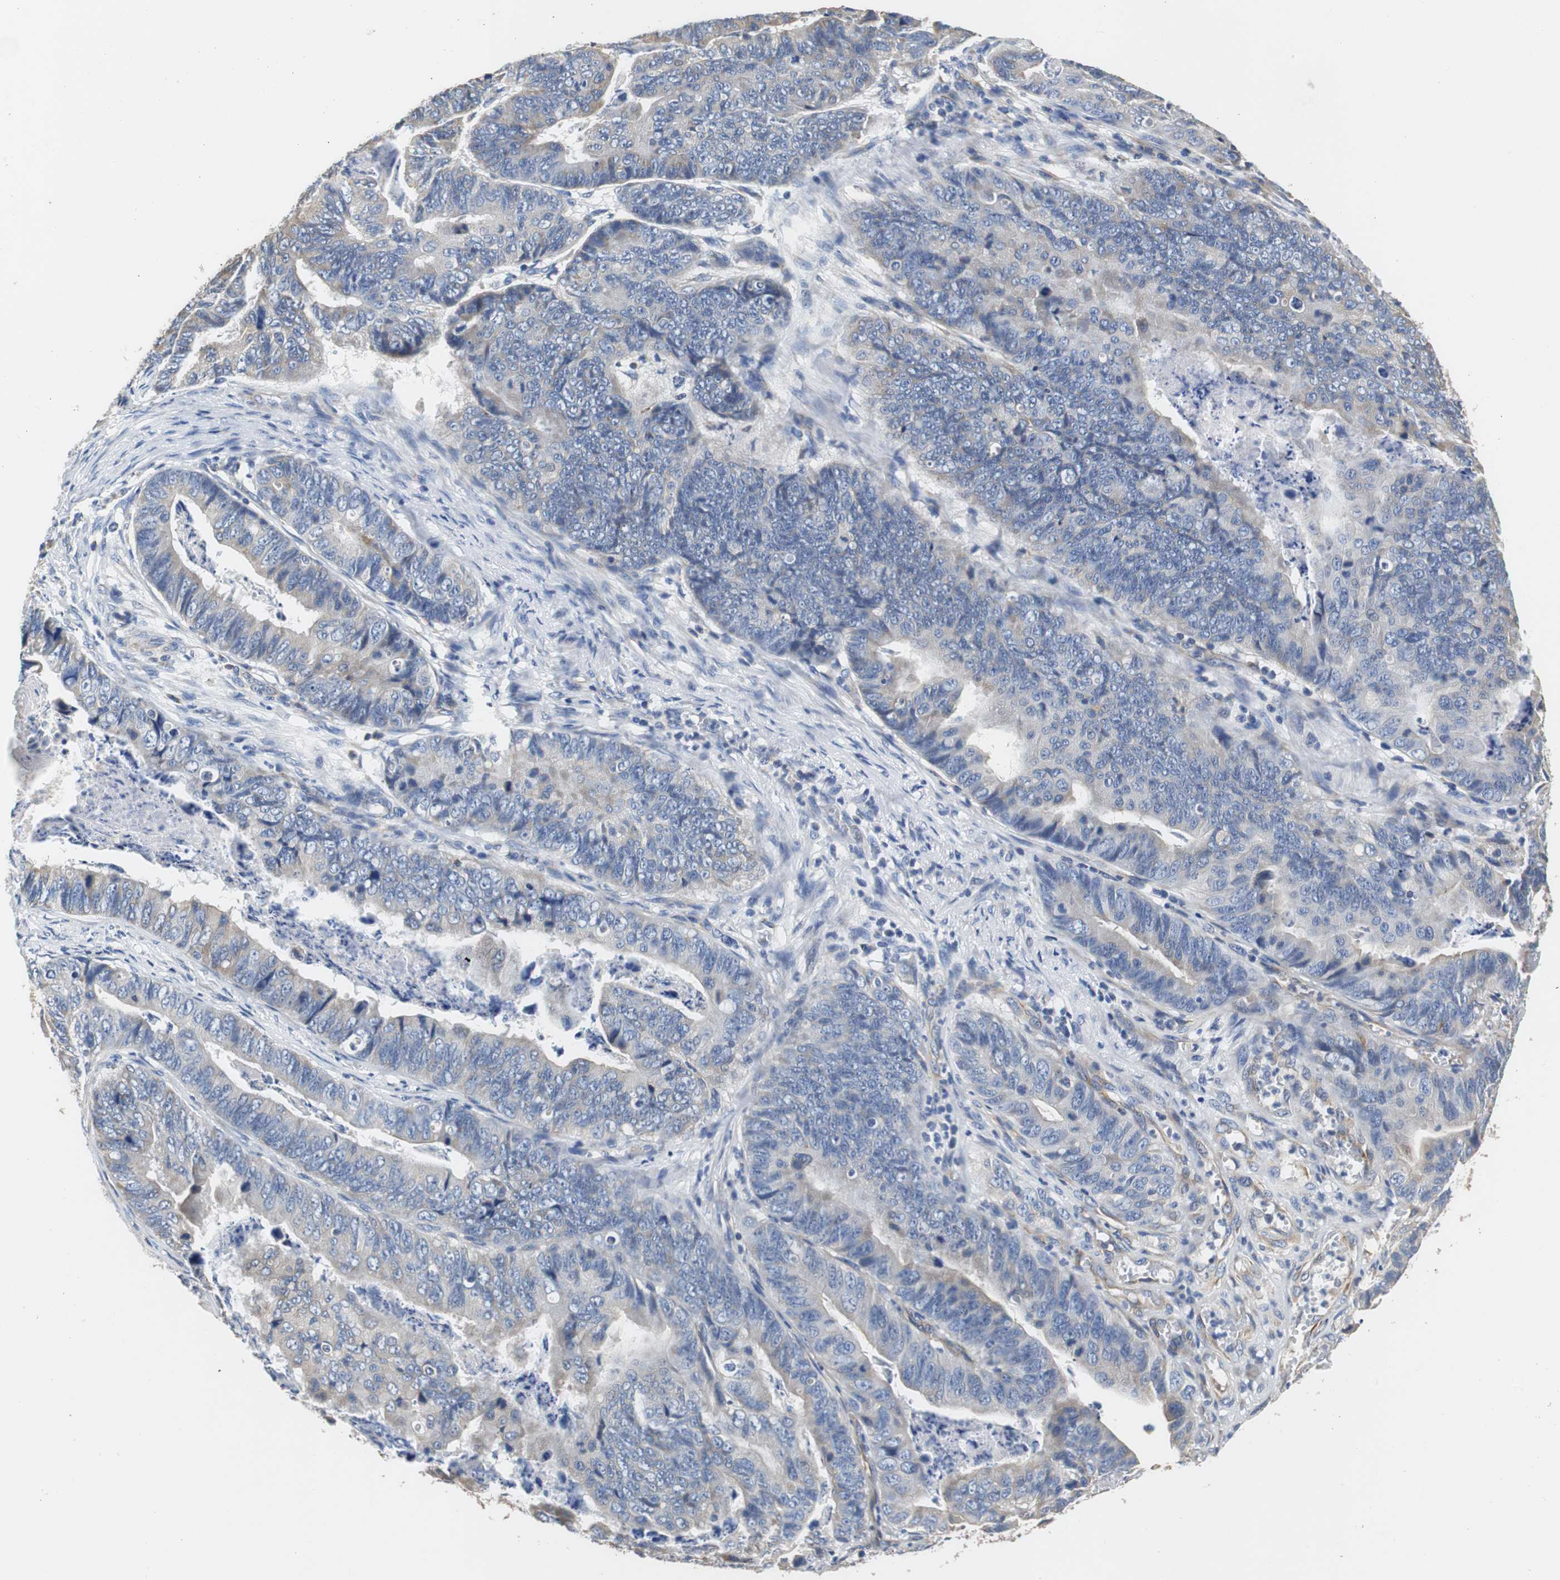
{"staining": {"intensity": "negative", "quantity": "none", "location": "none"}, "tissue": "stomach cancer", "cell_type": "Tumor cells", "image_type": "cancer", "snomed": [{"axis": "morphology", "description": "Adenocarcinoma, NOS"}, {"axis": "topography", "description": "Stomach, lower"}], "caption": "High magnification brightfield microscopy of adenocarcinoma (stomach) stained with DAB (3,3'-diaminobenzidine) (brown) and counterstained with hematoxylin (blue): tumor cells show no significant positivity.", "gene": "PCK1", "patient": {"sex": "male", "age": 77}}